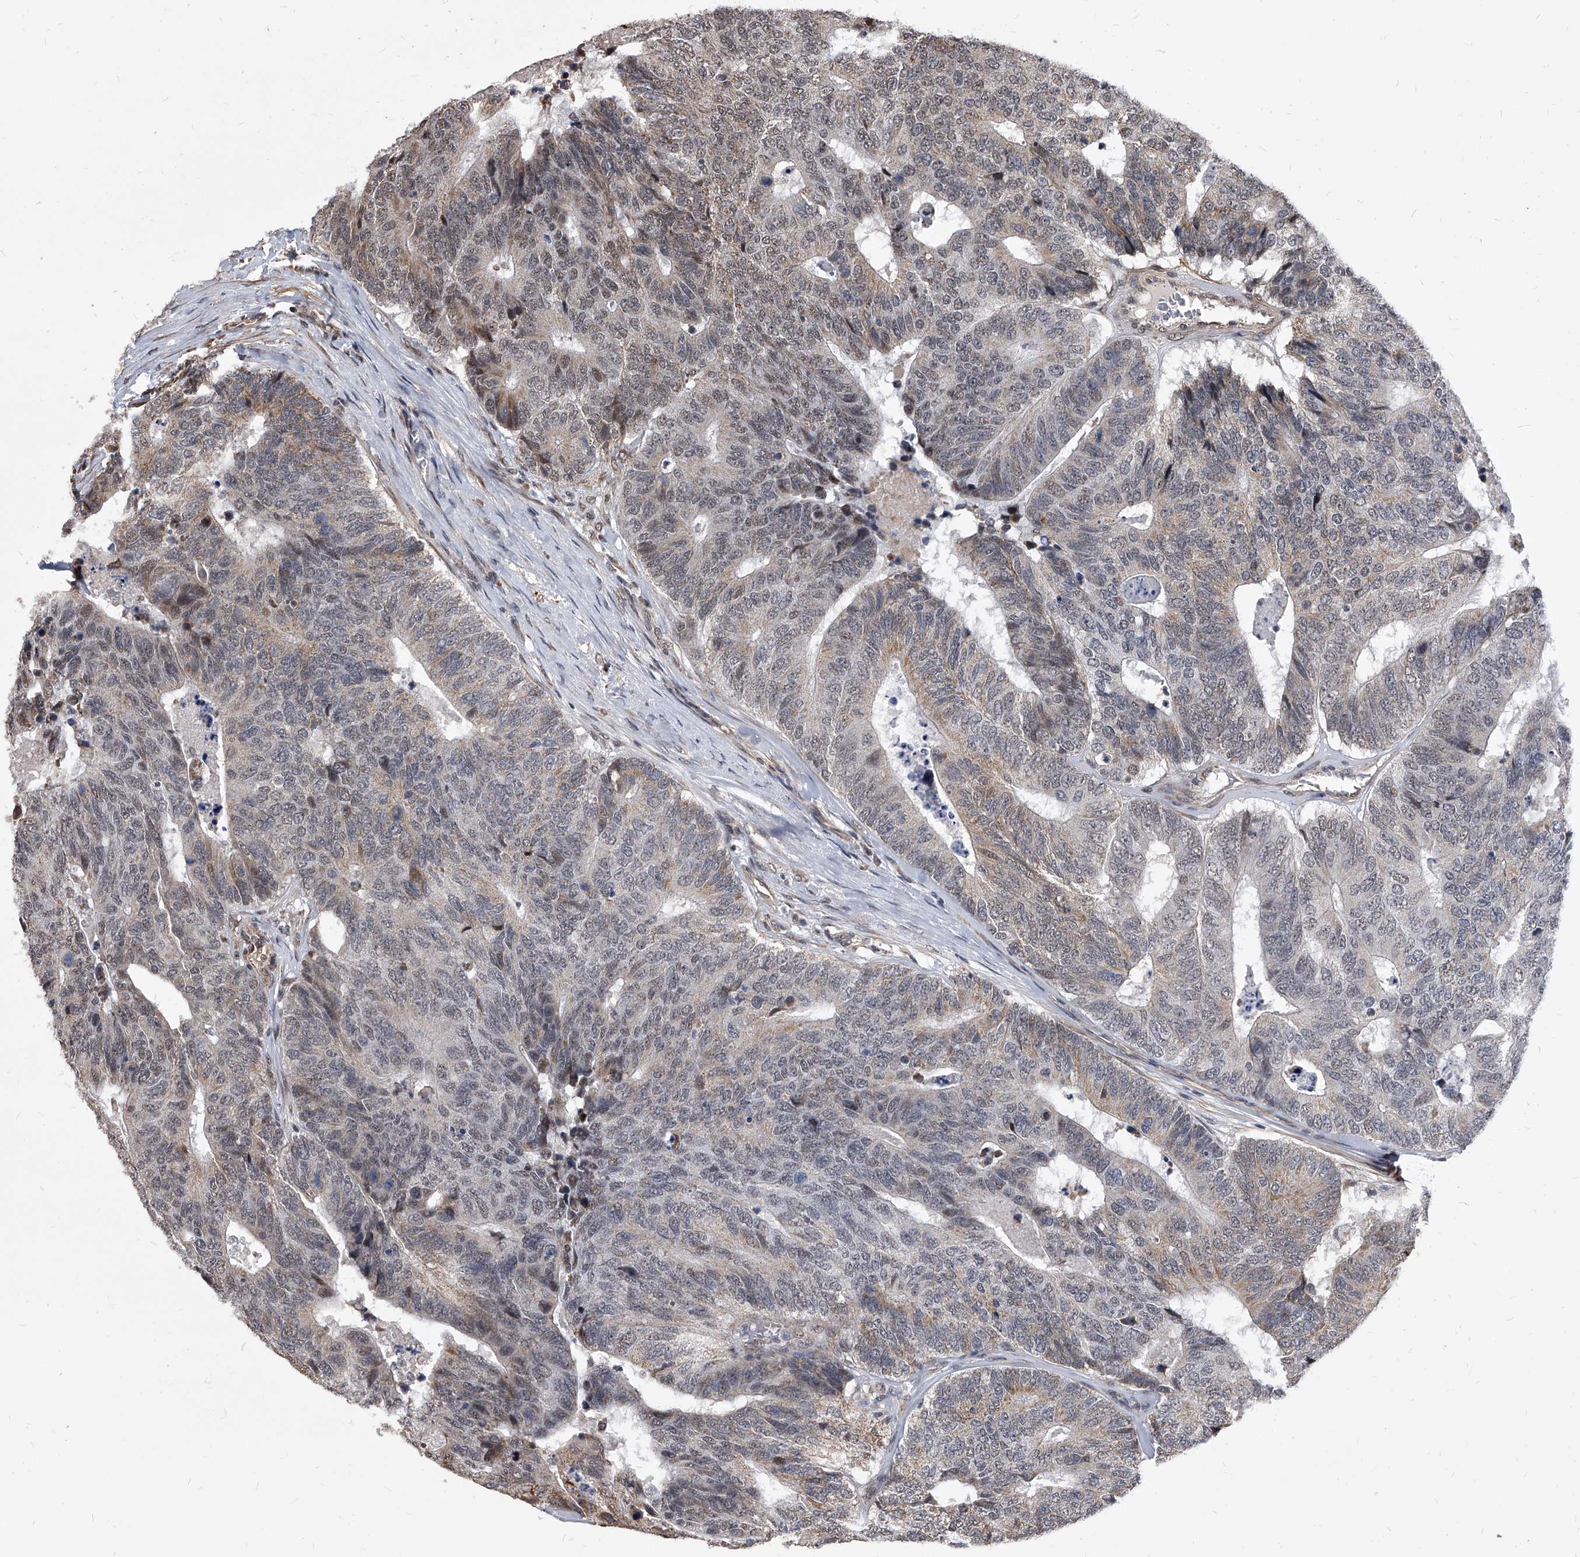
{"staining": {"intensity": "weak", "quantity": "25%-75%", "location": "cytoplasmic/membranous,nuclear"}, "tissue": "colorectal cancer", "cell_type": "Tumor cells", "image_type": "cancer", "snomed": [{"axis": "morphology", "description": "Adenocarcinoma, NOS"}, {"axis": "topography", "description": "Colon"}], "caption": "Protein staining of adenocarcinoma (colorectal) tissue shows weak cytoplasmic/membranous and nuclear positivity in about 25%-75% of tumor cells.", "gene": "DUSP22", "patient": {"sex": "female", "age": 67}}